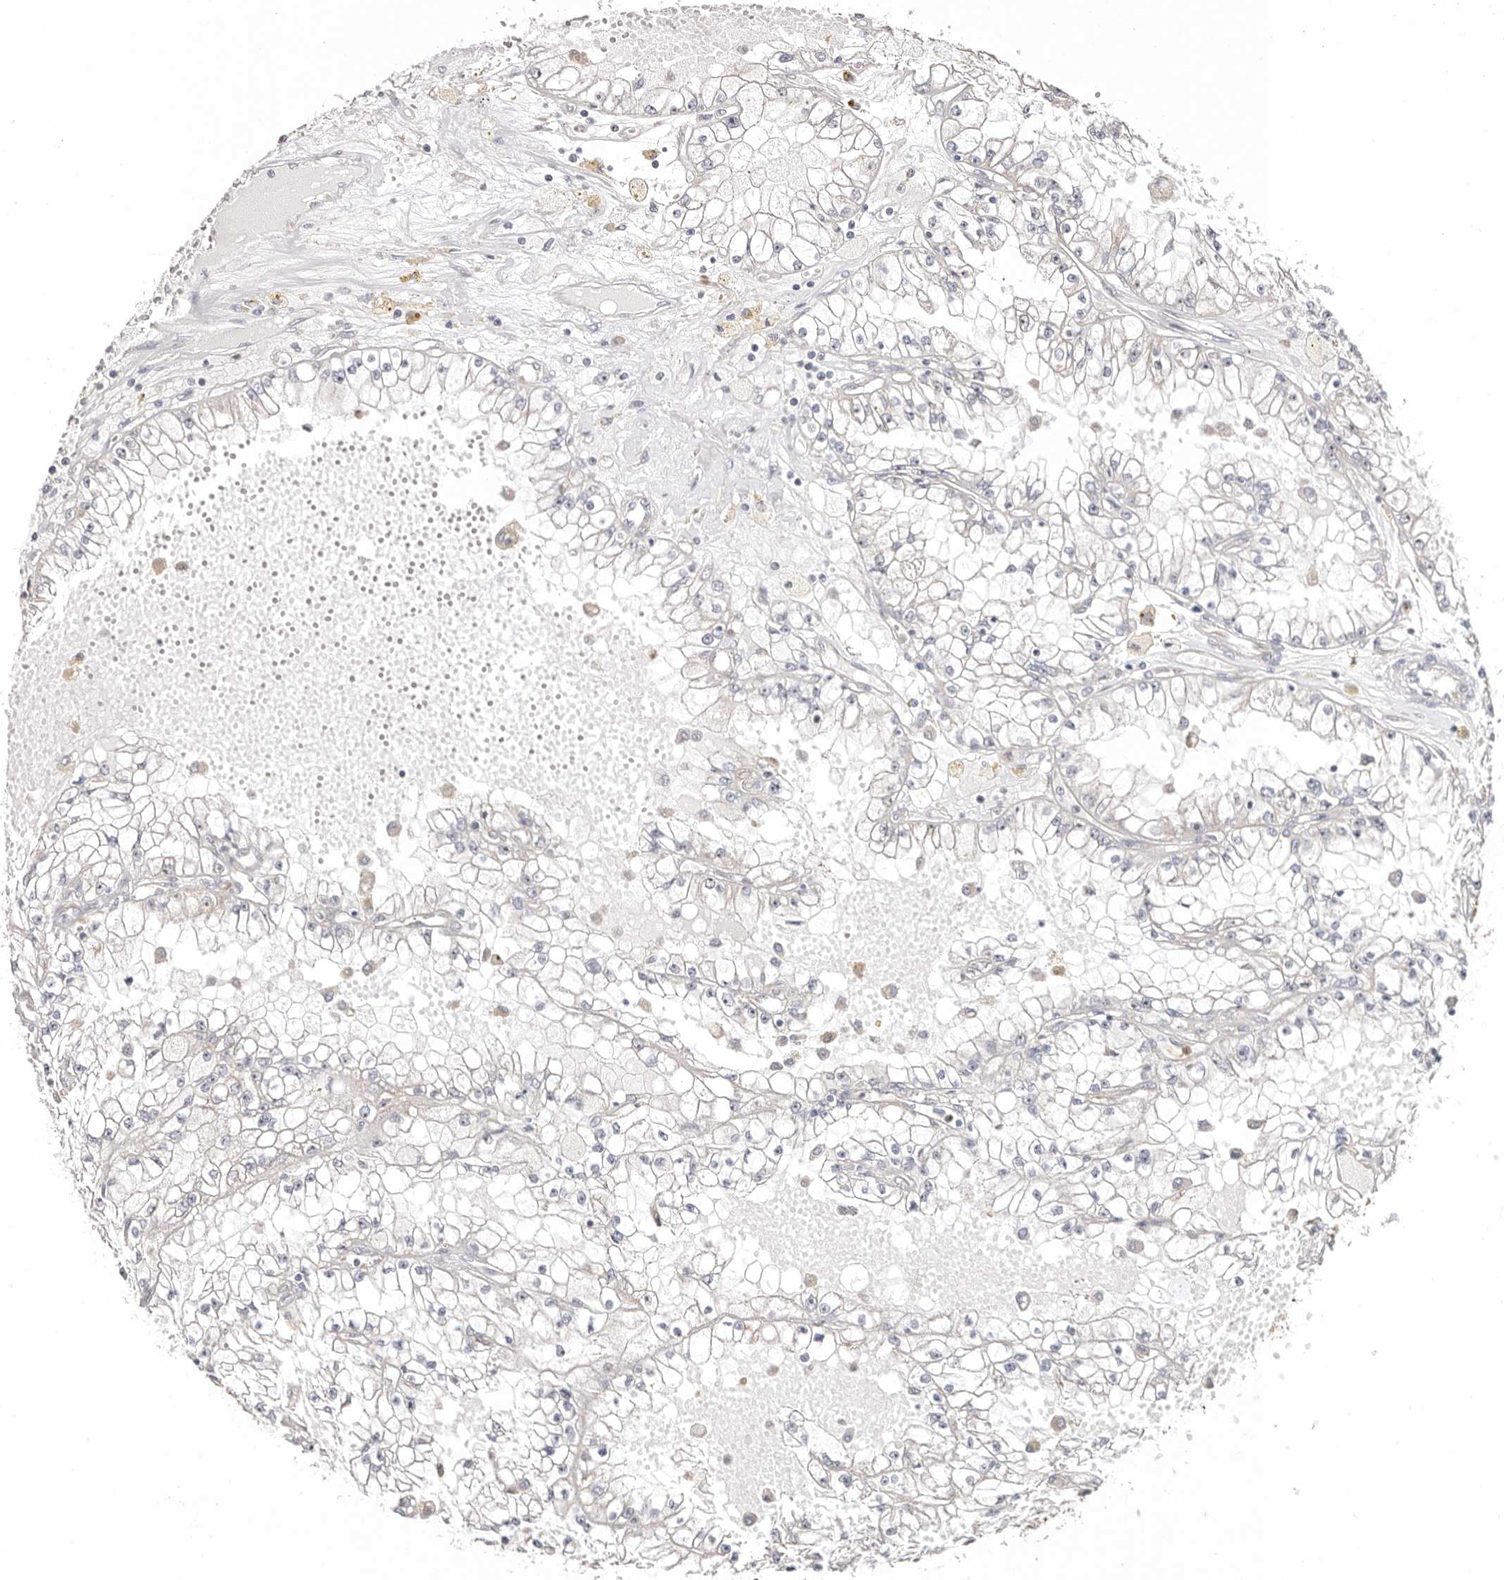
{"staining": {"intensity": "negative", "quantity": "none", "location": "none"}, "tissue": "renal cancer", "cell_type": "Tumor cells", "image_type": "cancer", "snomed": [{"axis": "morphology", "description": "Adenocarcinoma, NOS"}, {"axis": "topography", "description": "Kidney"}], "caption": "This is an immunohistochemistry (IHC) micrograph of adenocarcinoma (renal). There is no staining in tumor cells.", "gene": "BCL2L15", "patient": {"sex": "male", "age": 56}}